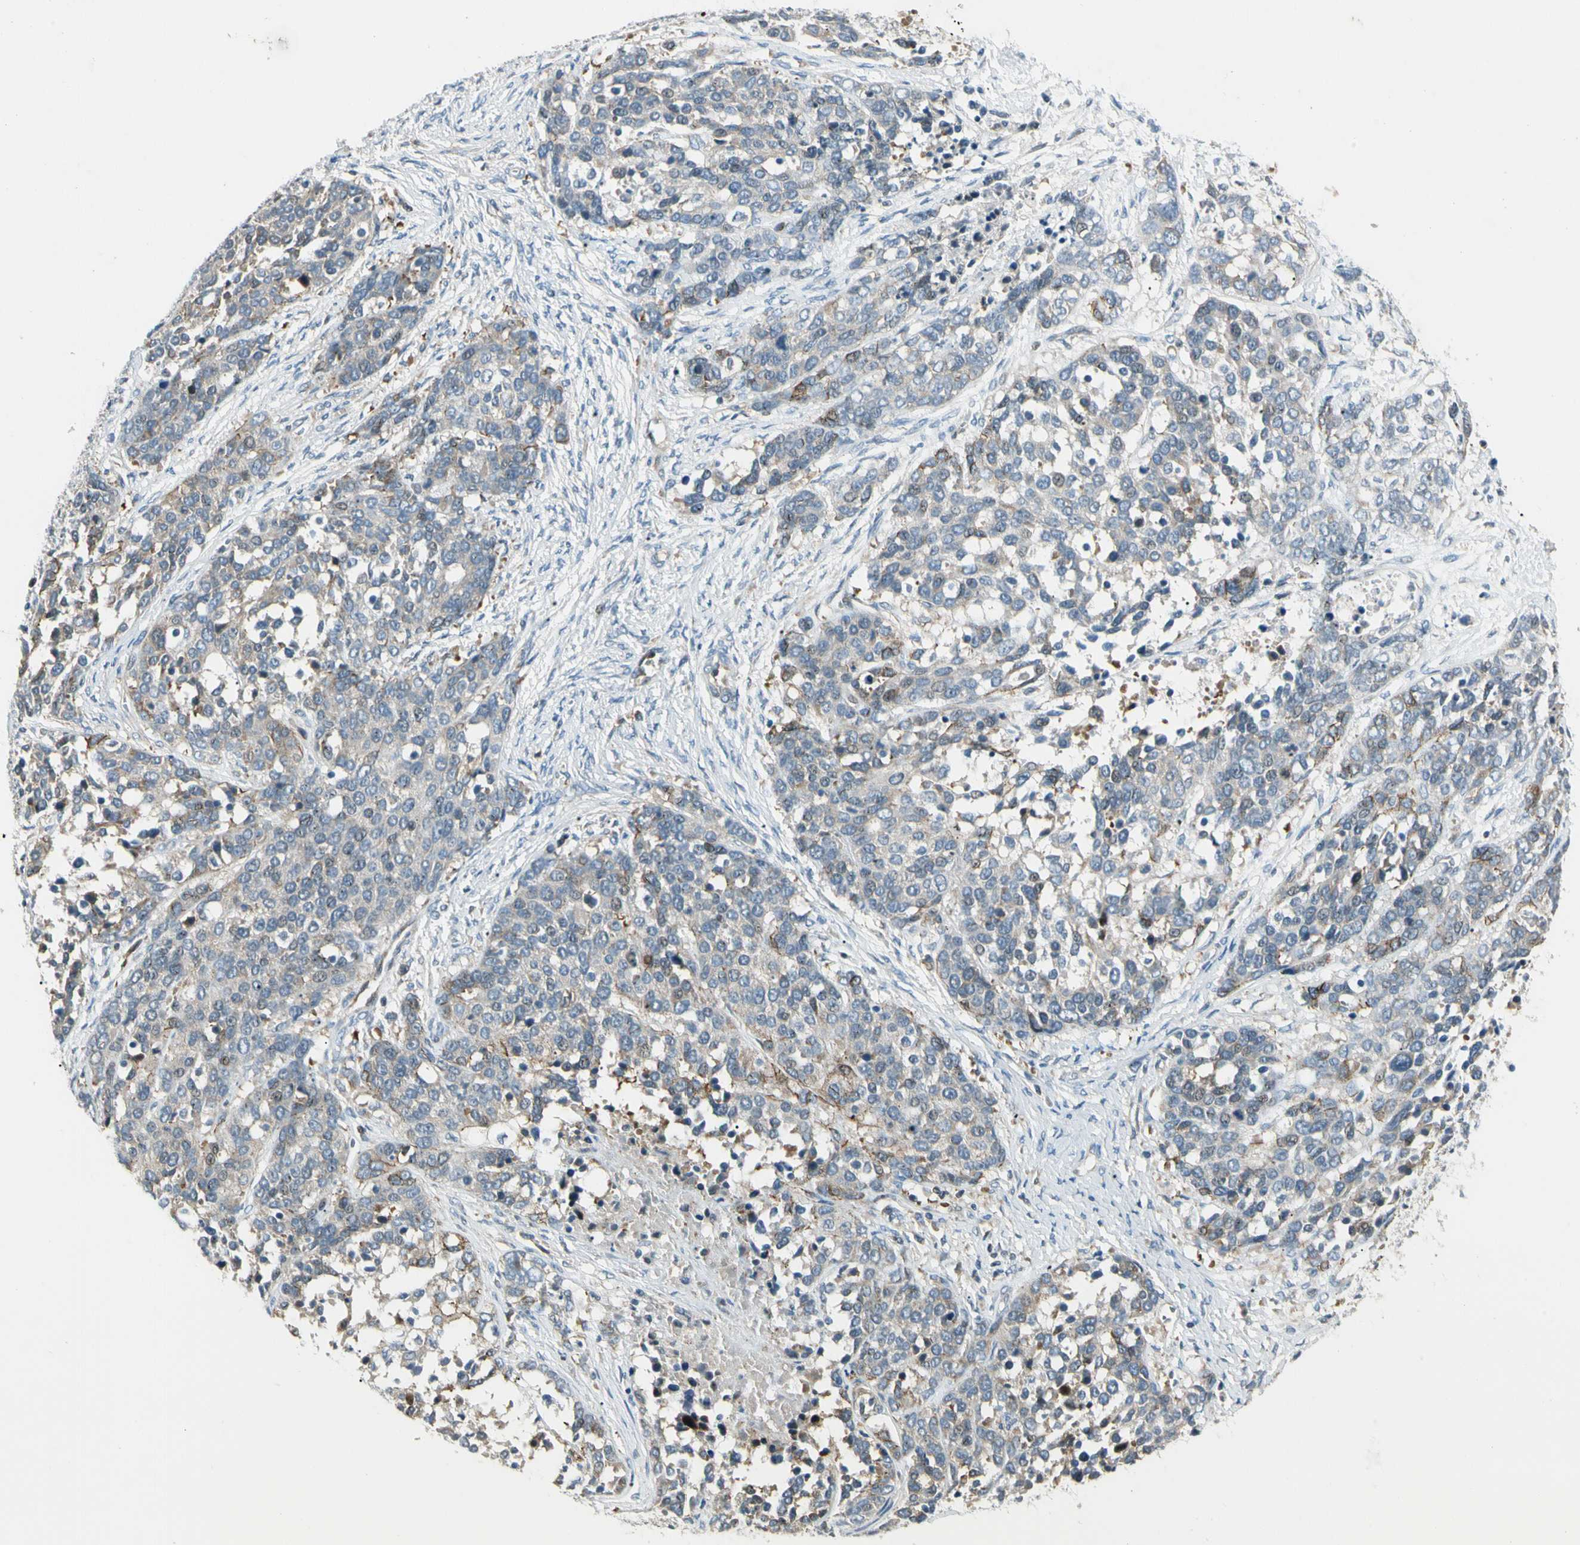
{"staining": {"intensity": "weak", "quantity": "25%-75%", "location": "cytoplasmic/membranous"}, "tissue": "ovarian cancer", "cell_type": "Tumor cells", "image_type": "cancer", "snomed": [{"axis": "morphology", "description": "Cystadenocarcinoma, serous, NOS"}, {"axis": "topography", "description": "Ovary"}], "caption": "Protein staining of ovarian cancer (serous cystadenocarcinoma) tissue displays weak cytoplasmic/membranous staining in approximately 25%-75% of tumor cells.", "gene": "CDH6", "patient": {"sex": "female", "age": 44}}